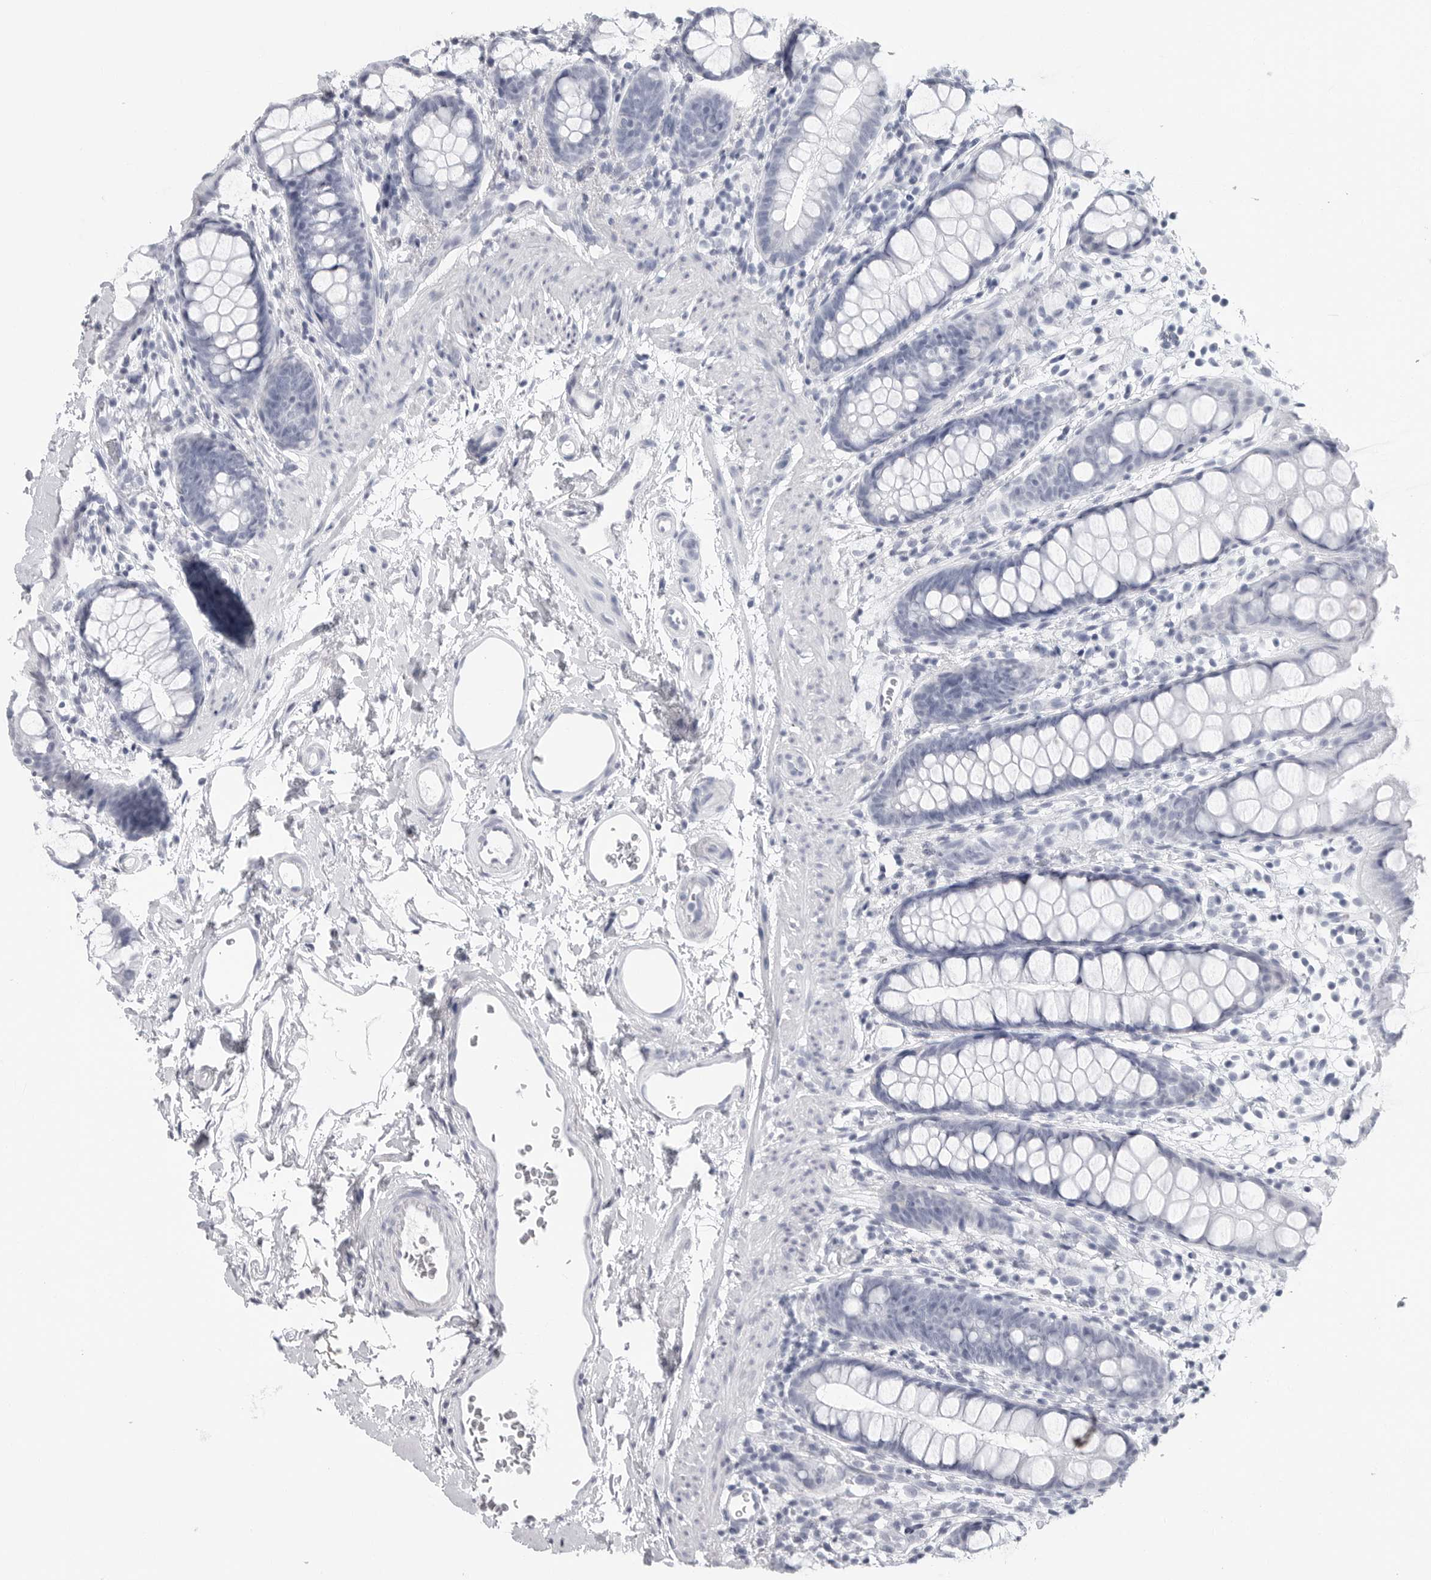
{"staining": {"intensity": "negative", "quantity": "none", "location": "none"}, "tissue": "rectum", "cell_type": "Glandular cells", "image_type": "normal", "snomed": [{"axis": "morphology", "description": "Normal tissue, NOS"}, {"axis": "topography", "description": "Rectum"}], "caption": "Immunohistochemistry (IHC) photomicrograph of unremarkable rectum: human rectum stained with DAB shows no significant protein expression in glandular cells. The staining was performed using DAB to visualize the protein expression in brown, while the nuclei were stained in blue with hematoxylin (Magnification: 20x).", "gene": "CSH1", "patient": {"sex": "female", "age": 65}}